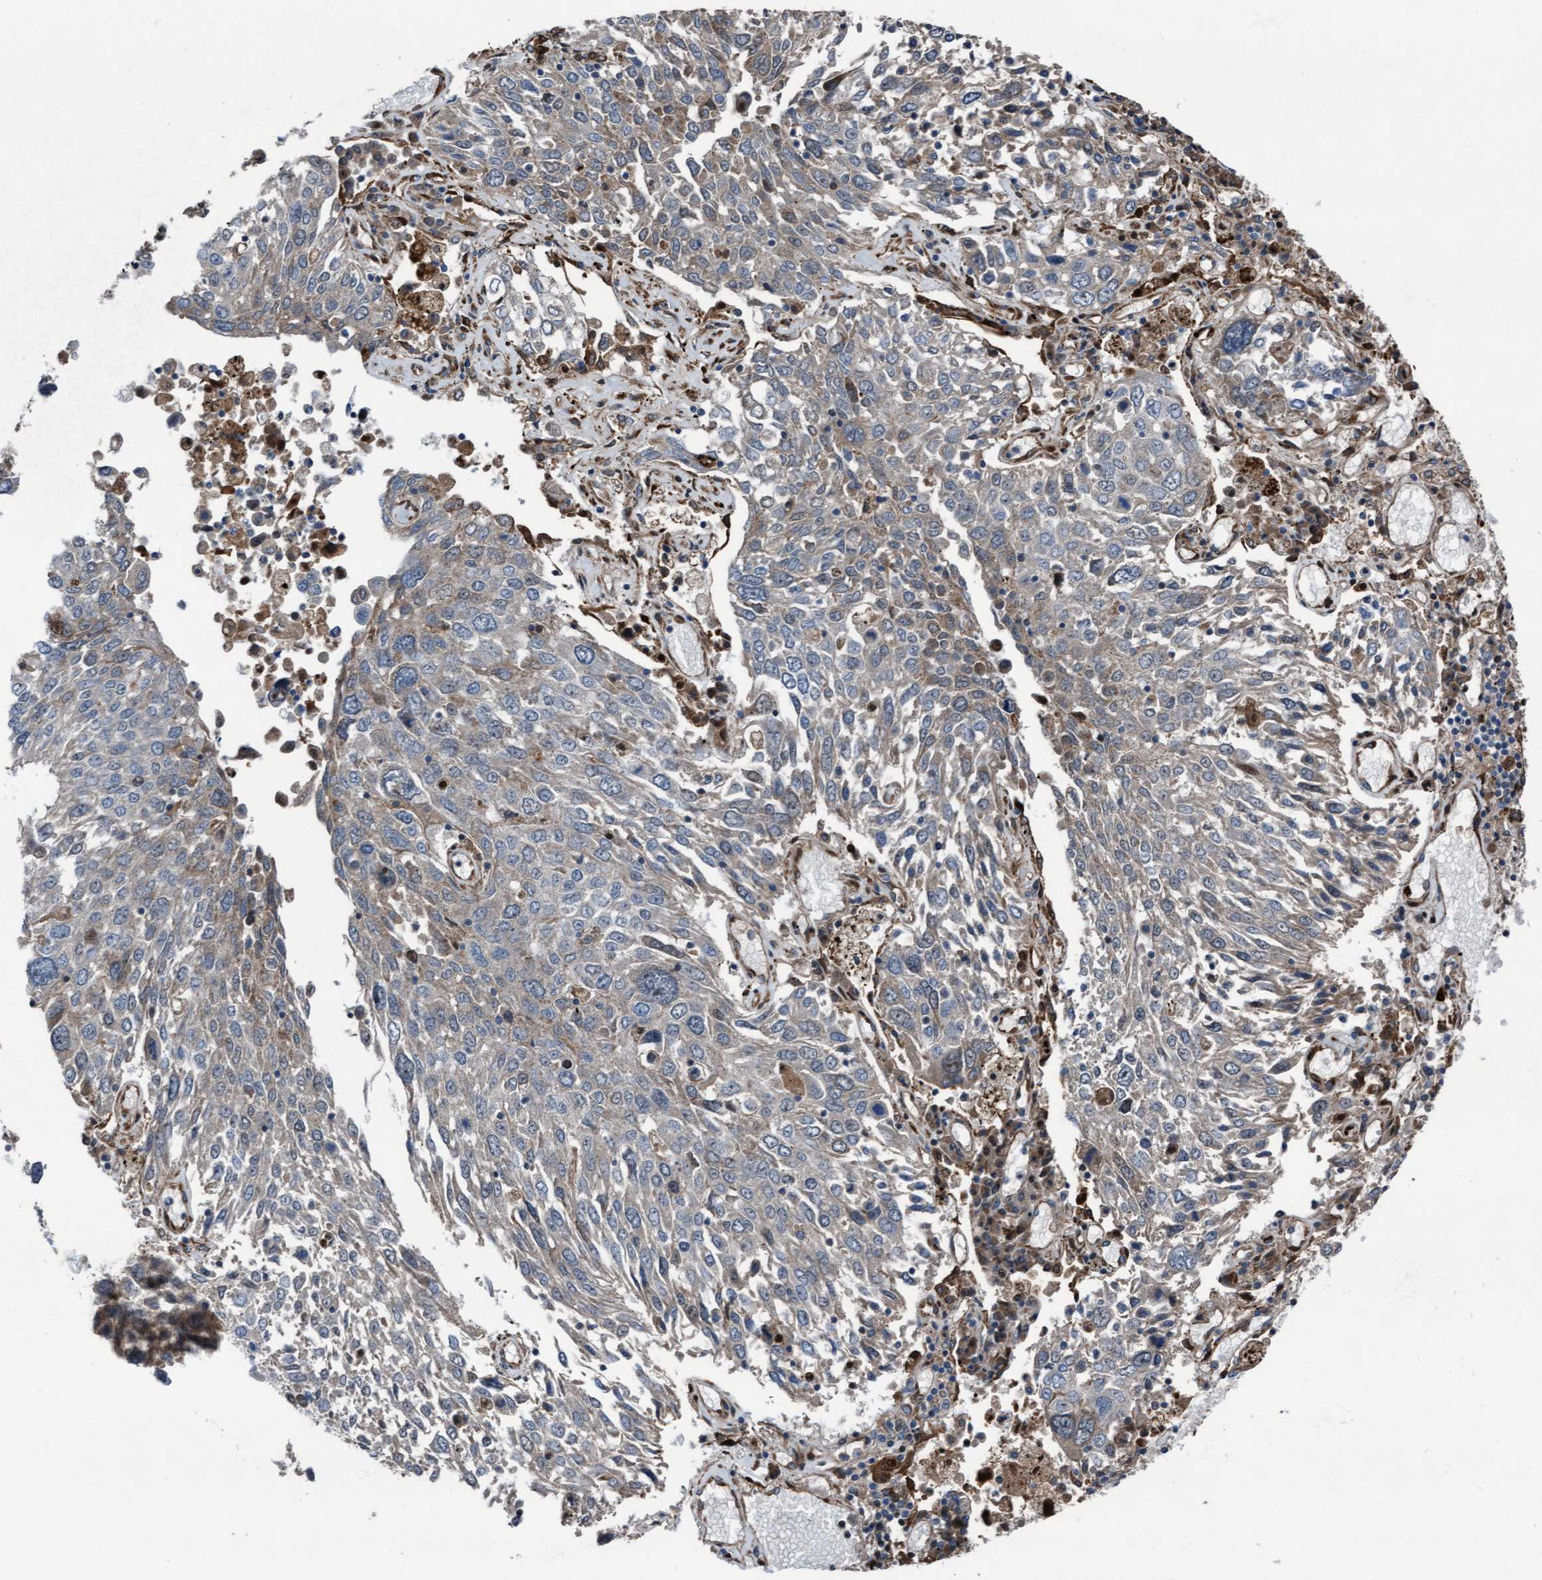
{"staining": {"intensity": "weak", "quantity": "<25%", "location": "cytoplasmic/membranous"}, "tissue": "lung cancer", "cell_type": "Tumor cells", "image_type": "cancer", "snomed": [{"axis": "morphology", "description": "Squamous cell carcinoma, NOS"}, {"axis": "topography", "description": "Lung"}], "caption": "Immunohistochemical staining of squamous cell carcinoma (lung) displays no significant positivity in tumor cells.", "gene": "KLHL26", "patient": {"sex": "male", "age": 65}}